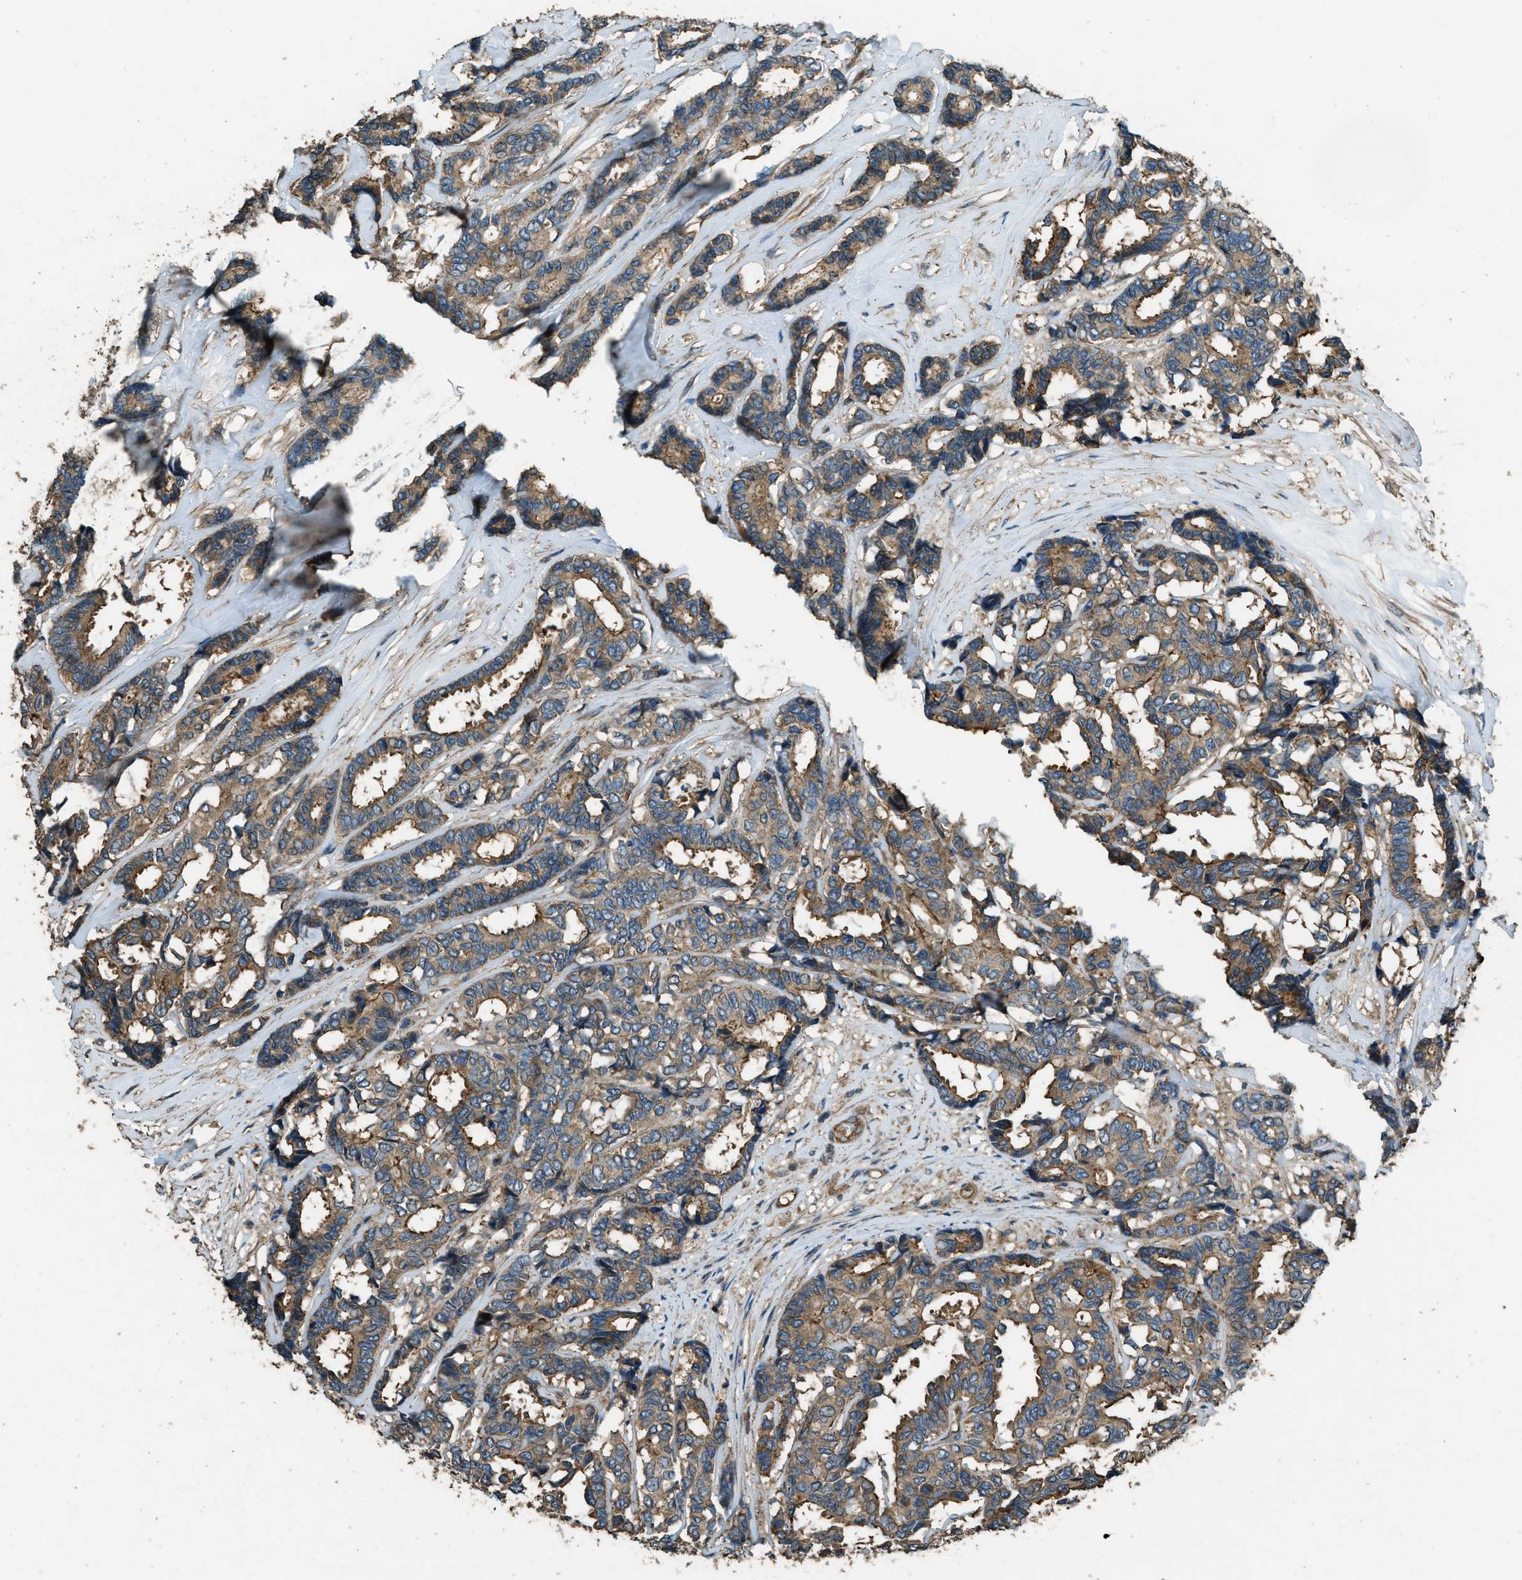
{"staining": {"intensity": "moderate", "quantity": ">75%", "location": "cytoplasmic/membranous"}, "tissue": "breast cancer", "cell_type": "Tumor cells", "image_type": "cancer", "snomed": [{"axis": "morphology", "description": "Duct carcinoma"}, {"axis": "topography", "description": "Breast"}], "caption": "Tumor cells reveal moderate cytoplasmic/membranous staining in approximately >75% of cells in breast cancer (intraductal carcinoma). The protein is stained brown, and the nuclei are stained in blue (DAB IHC with brightfield microscopy, high magnification).", "gene": "MARS1", "patient": {"sex": "female", "age": 87}}